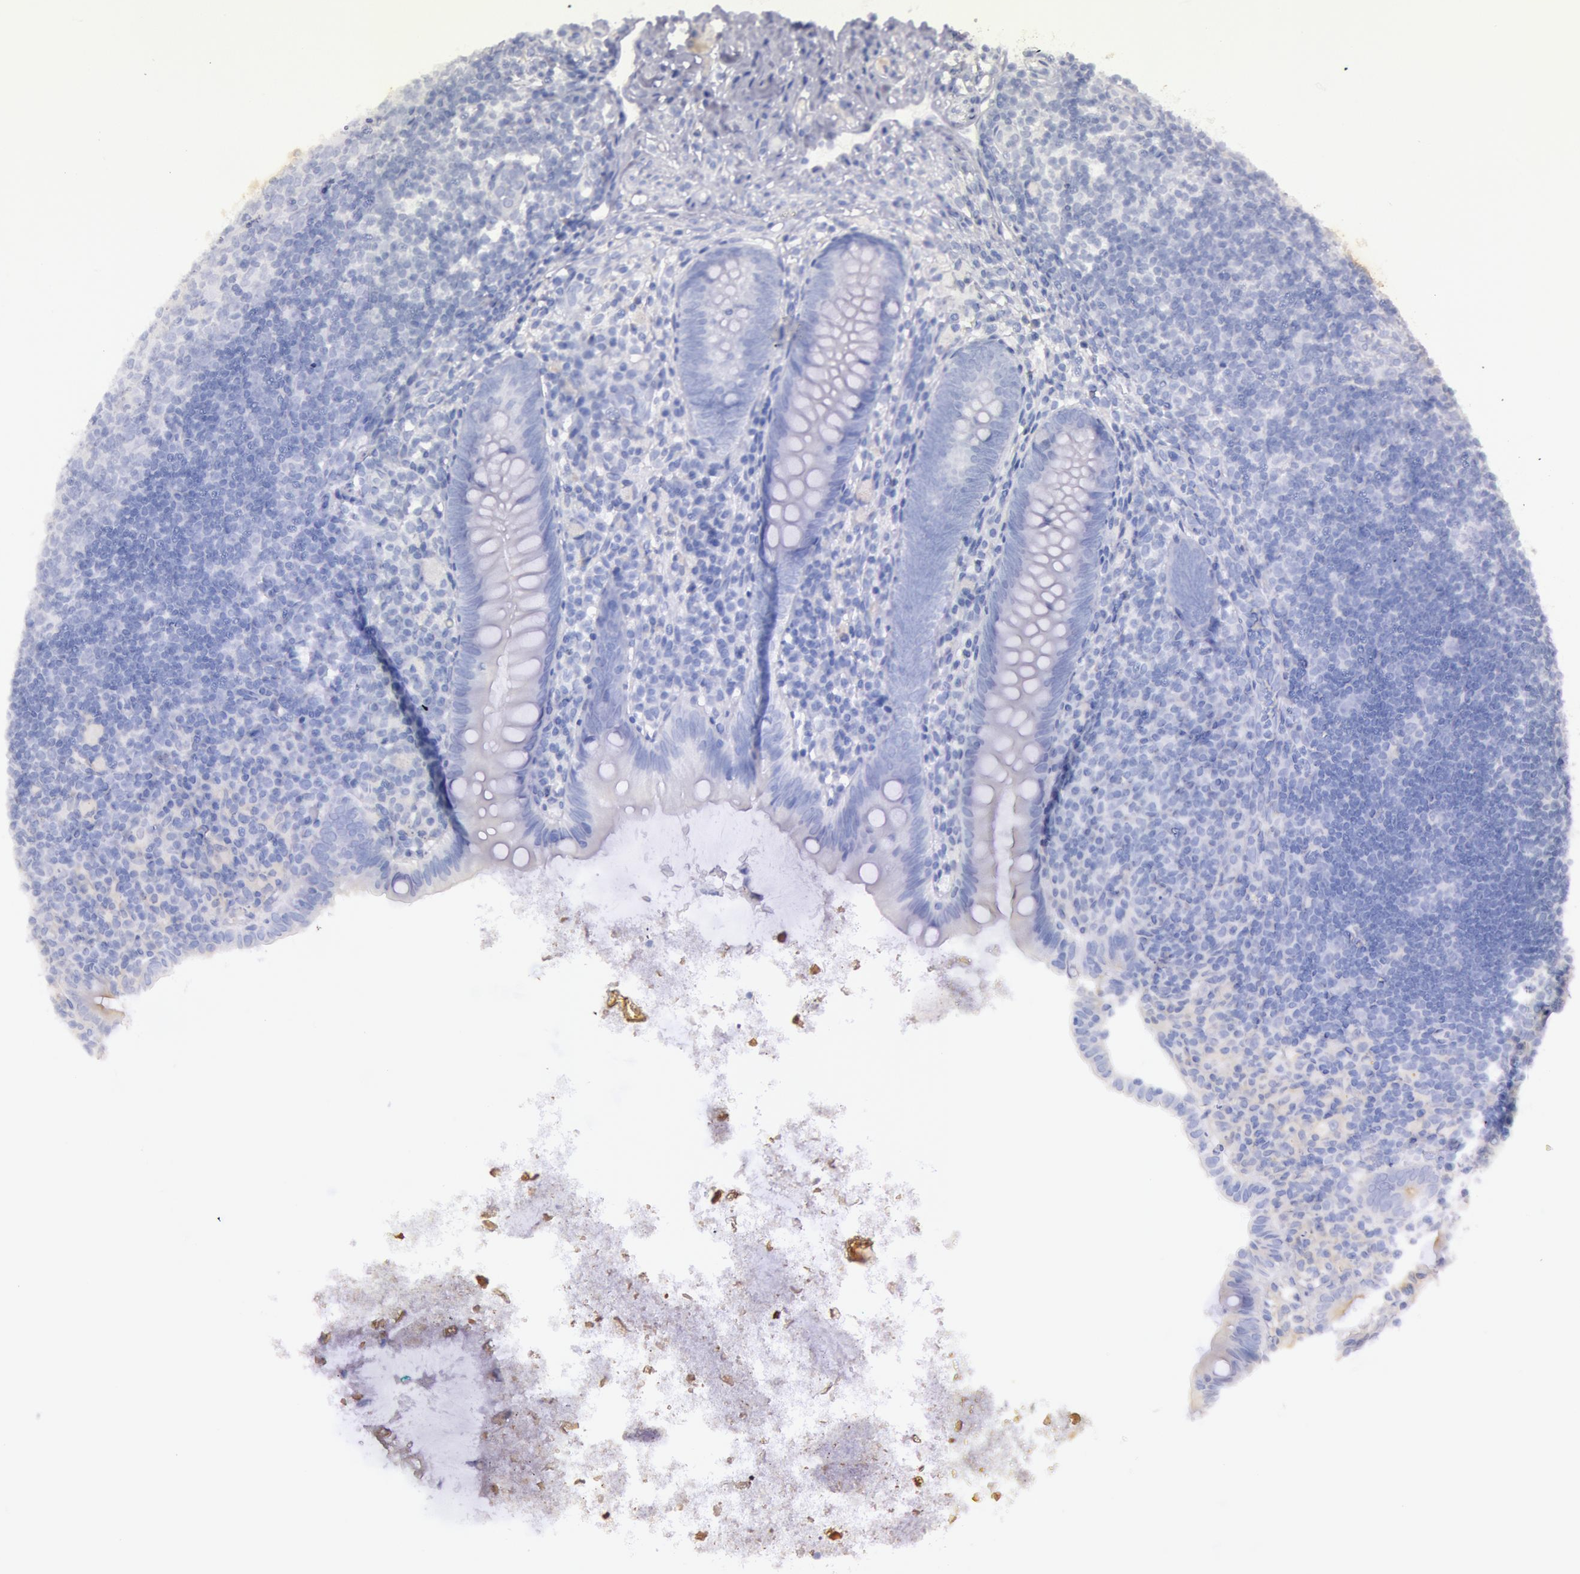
{"staining": {"intensity": "weak", "quantity": "25%-75%", "location": "cytoplasmic/membranous"}, "tissue": "appendix", "cell_type": "Glandular cells", "image_type": "normal", "snomed": [{"axis": "morphology", "description": "Normal tissue, NOS"}, {"axis": "topography", "description": "Appendix"}], "caption": "Immunohistochemical staining of benign human appendix exhibits weak cytoplasmic/membranous protein expression in approximately 25%-75% of glandular cells.", "gene": "MYO5A", "patient": {"sex": "female", "age": 9}}